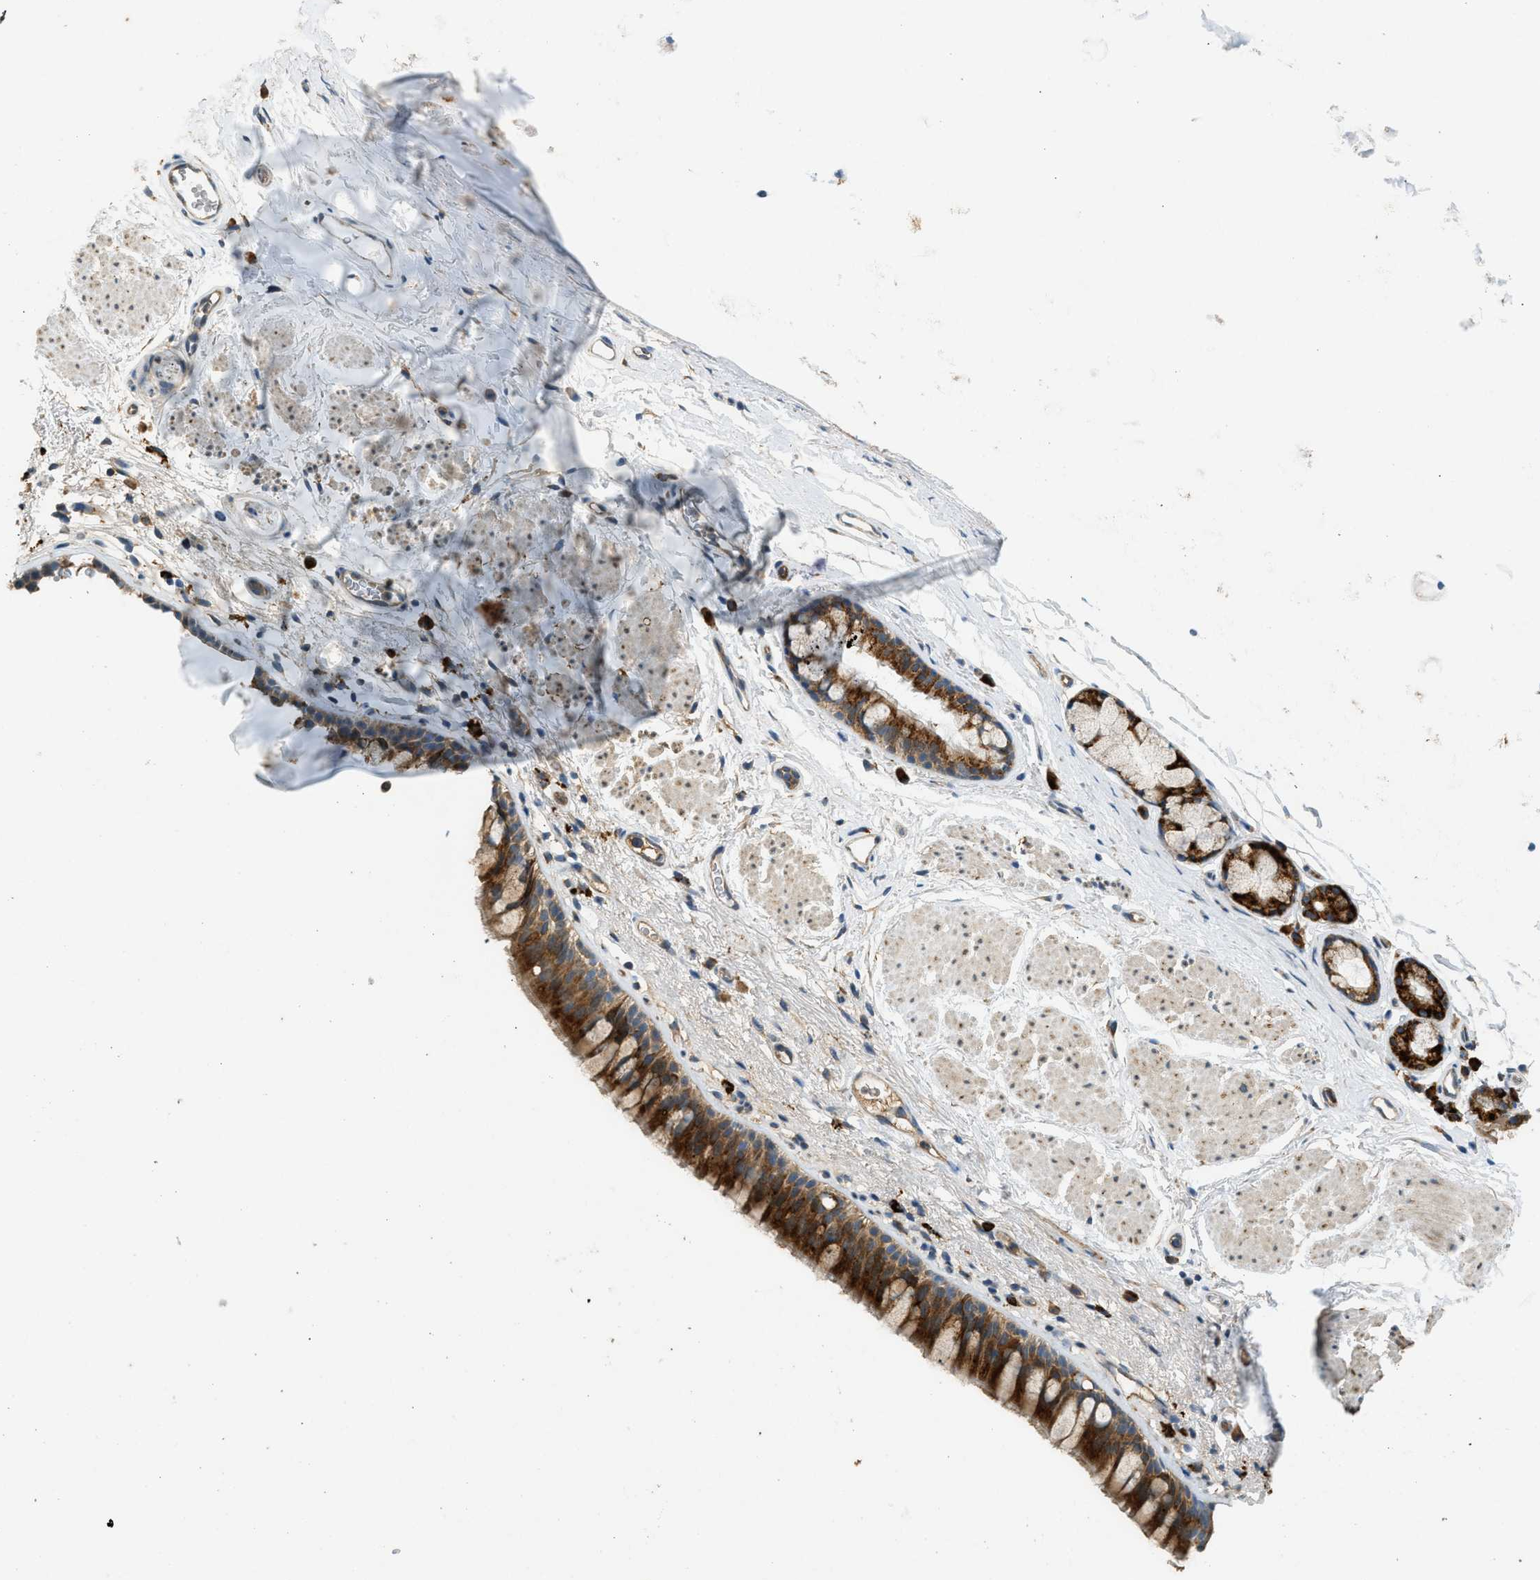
{"staining": {"intensity": "strong", "quantity": ">75%", "location": "cytoplasmic/membranous"}, "tissue": "bronchus", "cell_type": "Respiratory epithelial cells", "image_type": "normal", "snomed": [{"axis": "morphology", "description": "Normal tissue, NOS"}, {"axis": "topography", "description": "Cartilage tissue"}, {"axis": "topography", "description": "Bronchus"}], "caption": "Immunohistochemistry histopathology image of normal bronchus: human bronchus stained using IHC displays high levels of strong protein expression localized specifically in the cytoplasmic/membranous of respiratory epithelial cells, appearing as a cytoplasmic/membranous brown color.", "gene": "CTSB", "patient": {"sex": "female", "age": 53}}